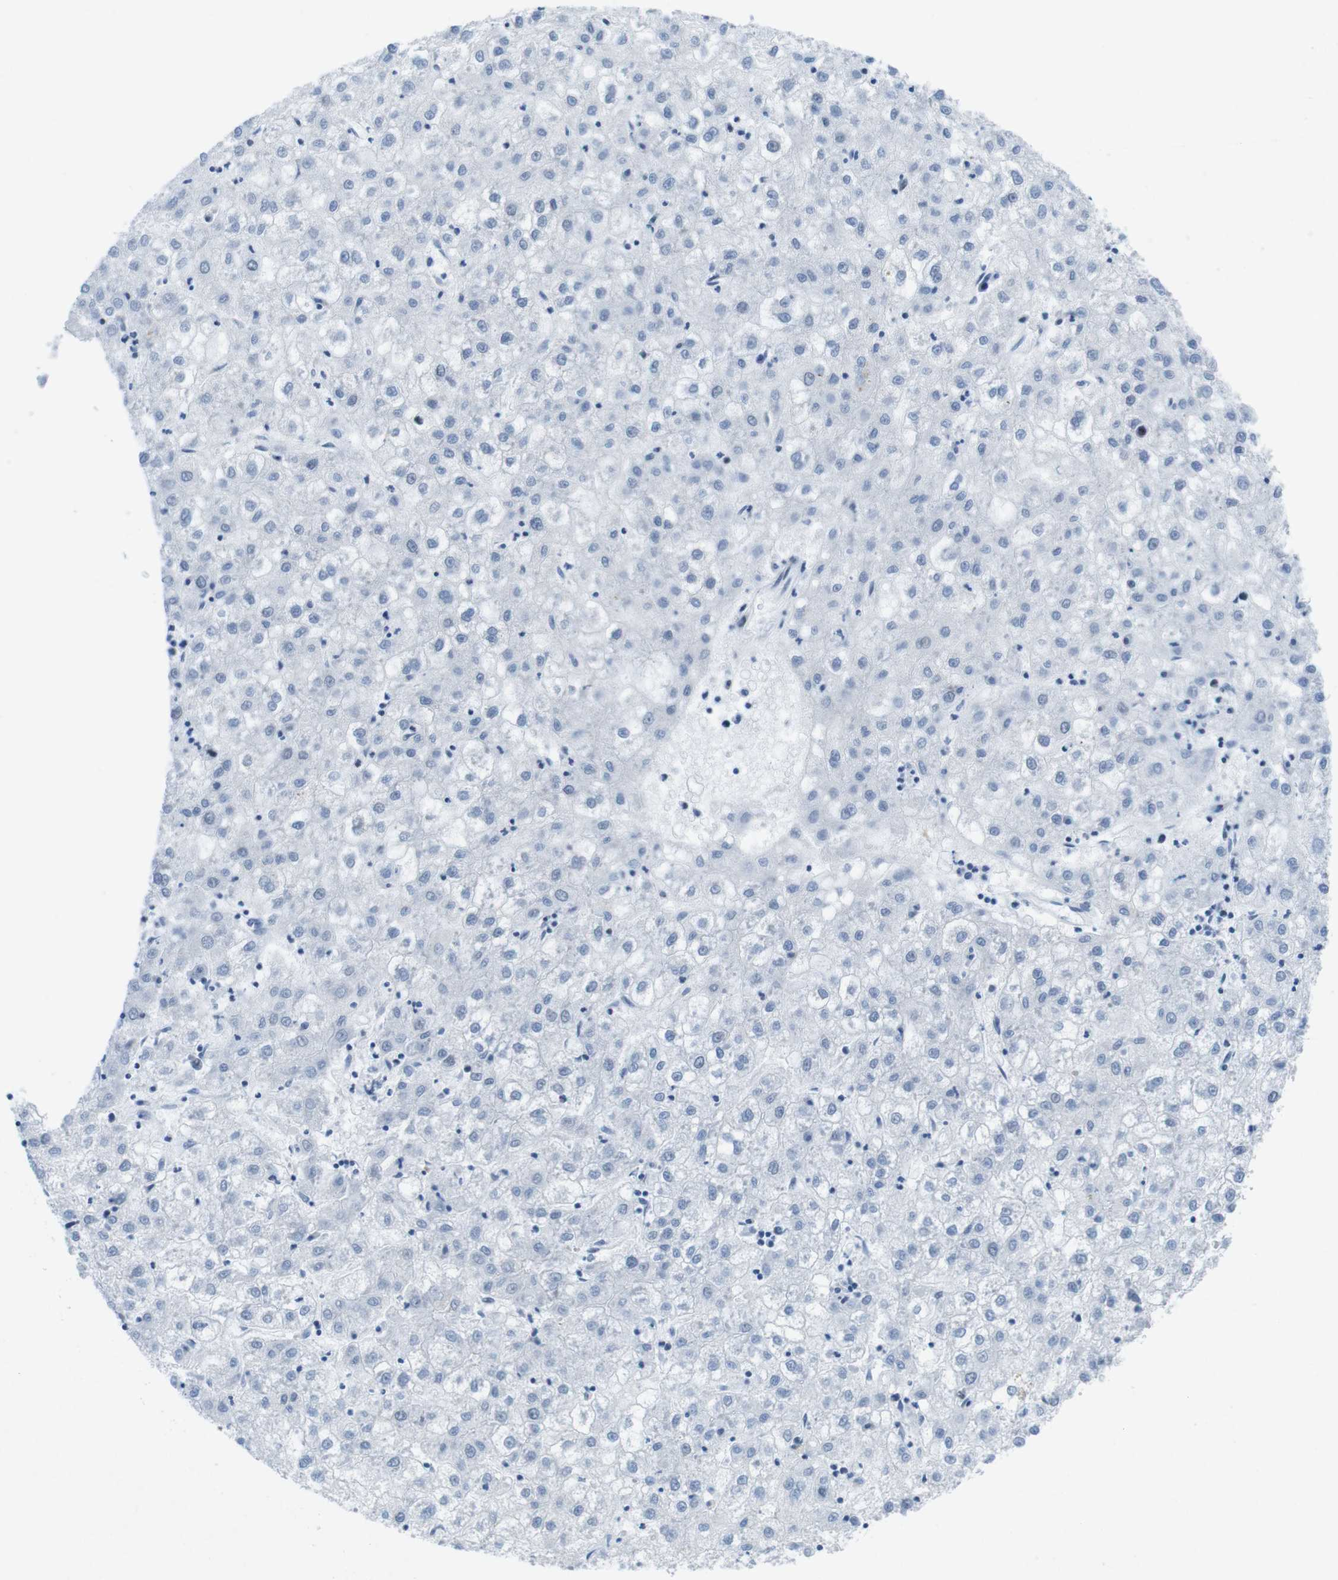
{"staining": {"intensity": "negative", "quantity": "none", "location": "none"}, "tissue": "liver cancer", "cell_type": "Tumor cells", "image_type": "cancer", "snomed": [{"axis": "morphology", "description": "Carcinoma, Hepatocellular, NOS"}, {"axis": "topography", "description": "Liver"}], "caption": "An immunohistochemistry (IHC) image of liver cancer is shown. There is no staining in tumor cells of liver cancer.", "gene": "CHAF1A", "patient": {"sex": "male", "age": 72}}